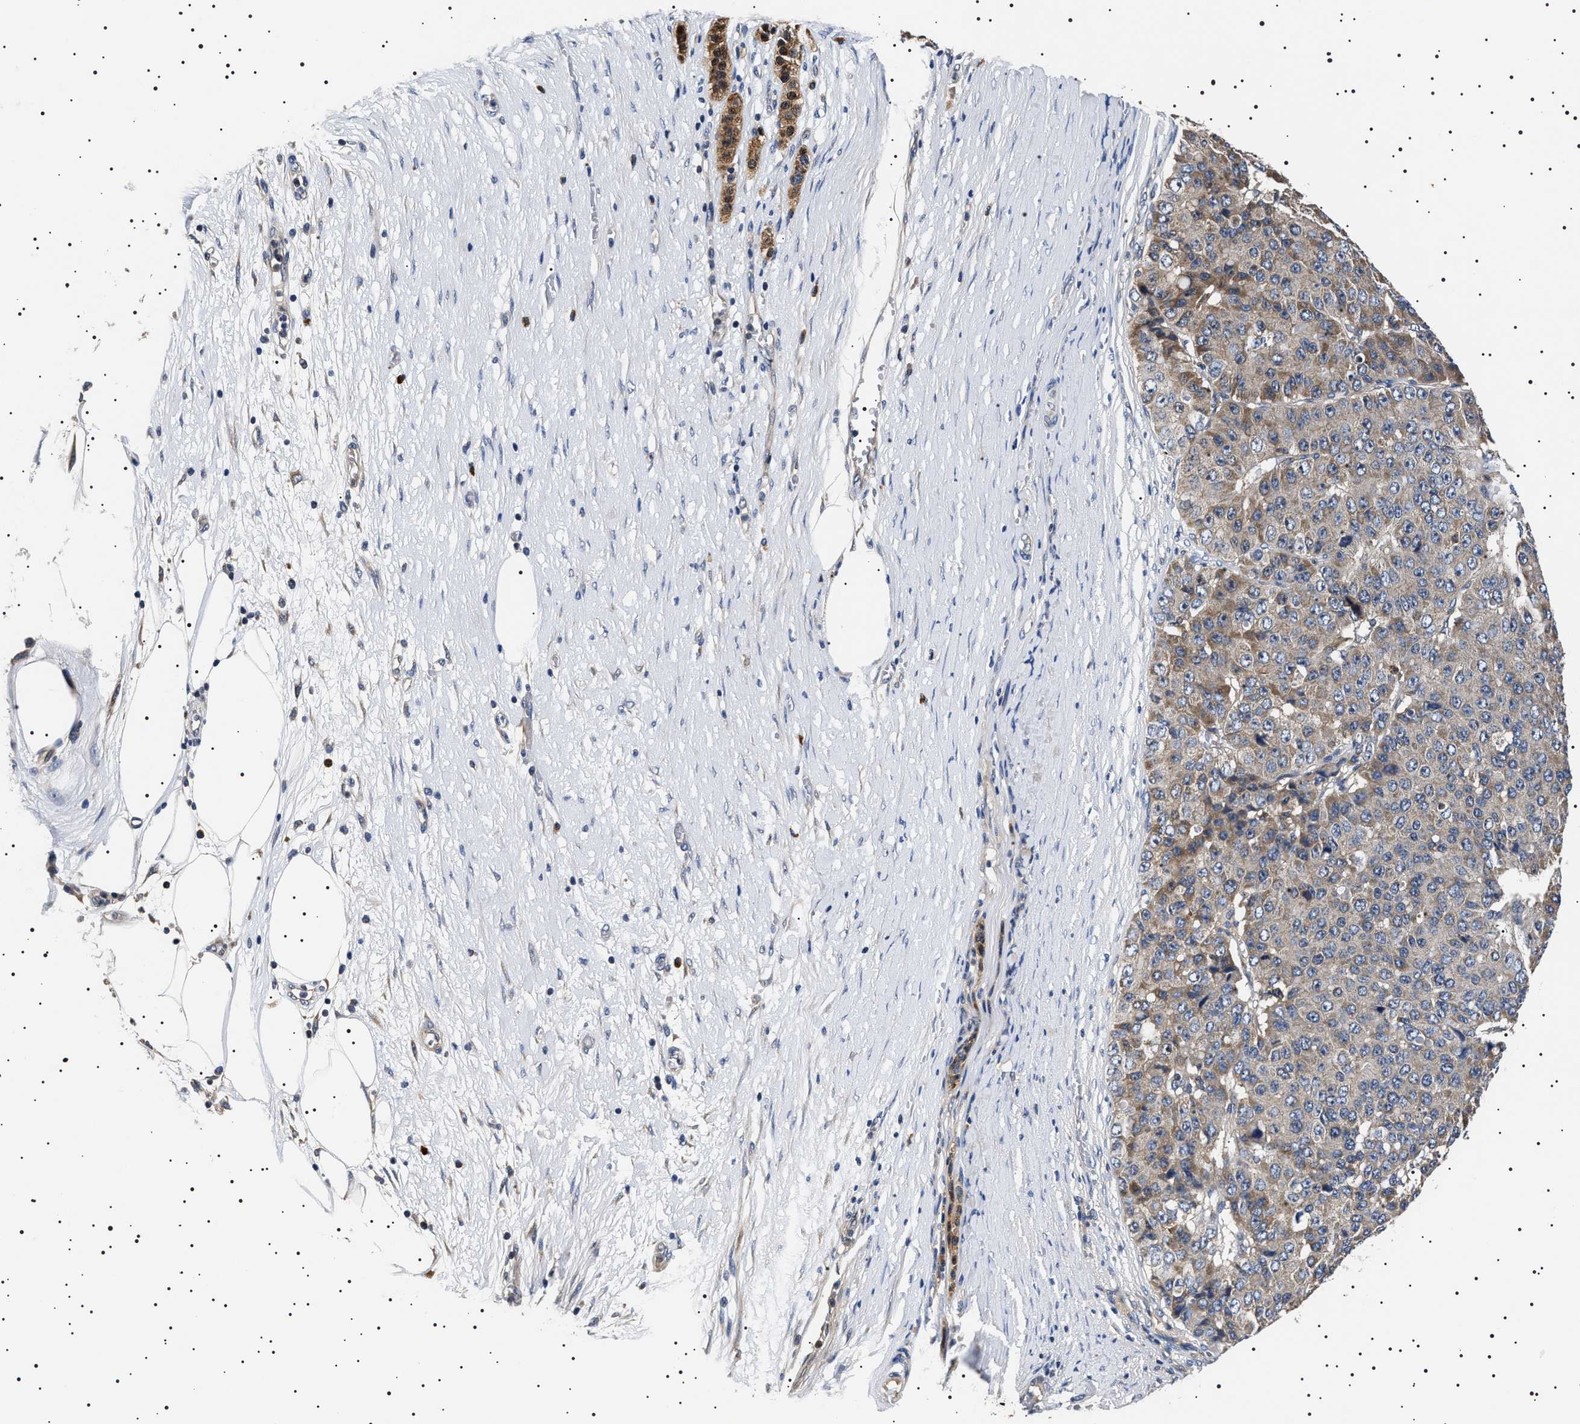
{"staining": {"intensity": "moderate", "quantity": "25%-75%", "location": "cytoplasmic/membranous"}, "tissue": "pancreatic cancer", "cell_type": "Tumor cells", "image_type": "cancer", "snomed": [{"axis": "morphology", "description": "Adenocarcinoma, NOS"}, {"axis": "topography", "description": "Pancreas"}], "caption": "There is medium levels of moderate cytoplasmic/membranous positivity in tumor cells of pancreatic adenocarcinoma, as demonstrated by immunohistochemical staining (brown color).", "gene": "SLC4A7", "patient": {"sex": "male", "age": 50}}